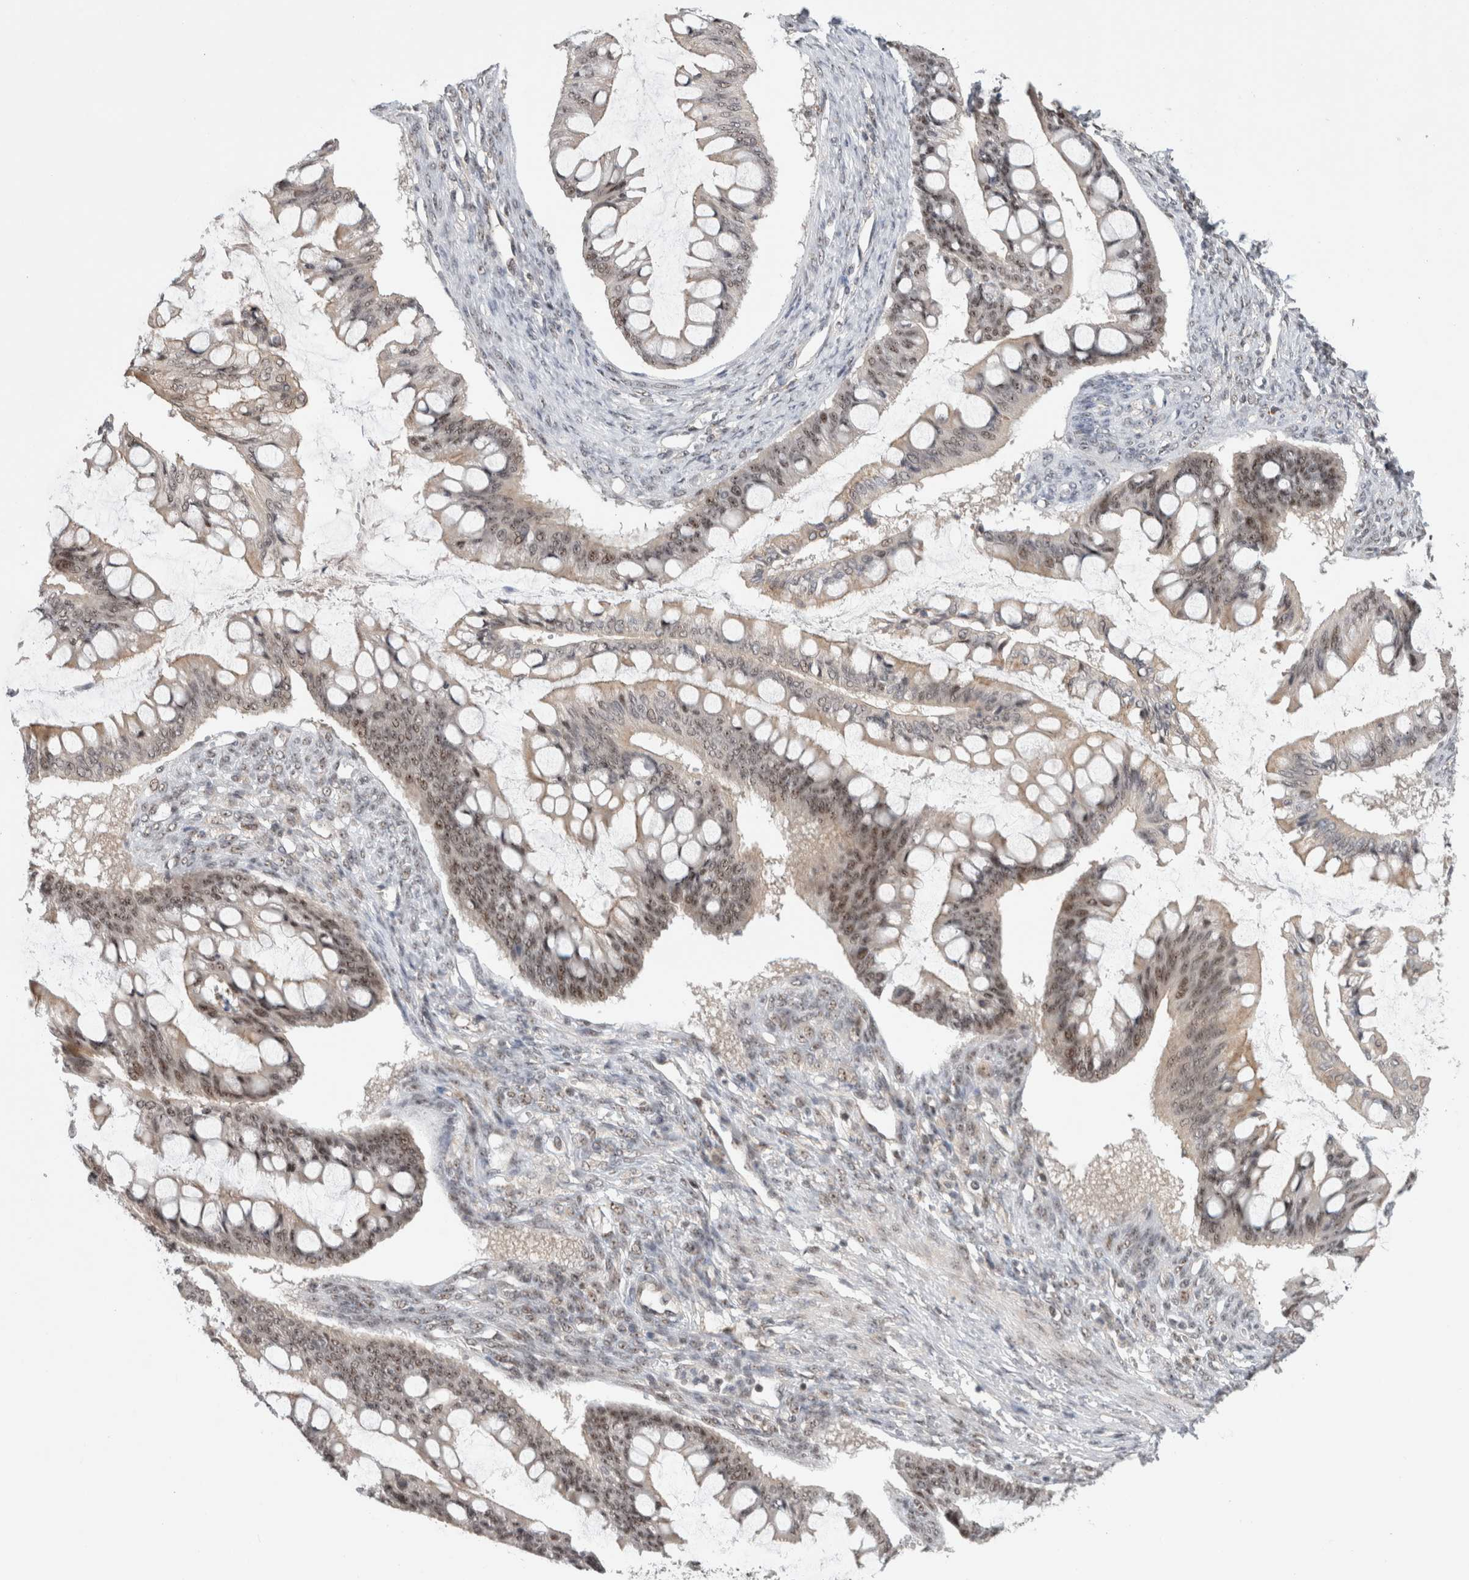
{"staining": {"intensity": "weak", "quantity": "<25%", "location": "nuclear"}, "tissue": "ovarian cancer", "cell_type": "Tumor cells", "image_type": "cancer", "snomed": [{"axis": "morphology", "description": "Cystadenocarcinoma, mucinous, NOS"}, {"axis": "topography", "description": "Ovary"}], "caption": "Immunohistochemistry (IHC) image of human ovarian mucinous cystadenocarcinoma stained for a protein (brown), which shows no staining in tumor cells.", "gene": "MPHOSPH6", "patient": {"sex": "female", "age": 73}}